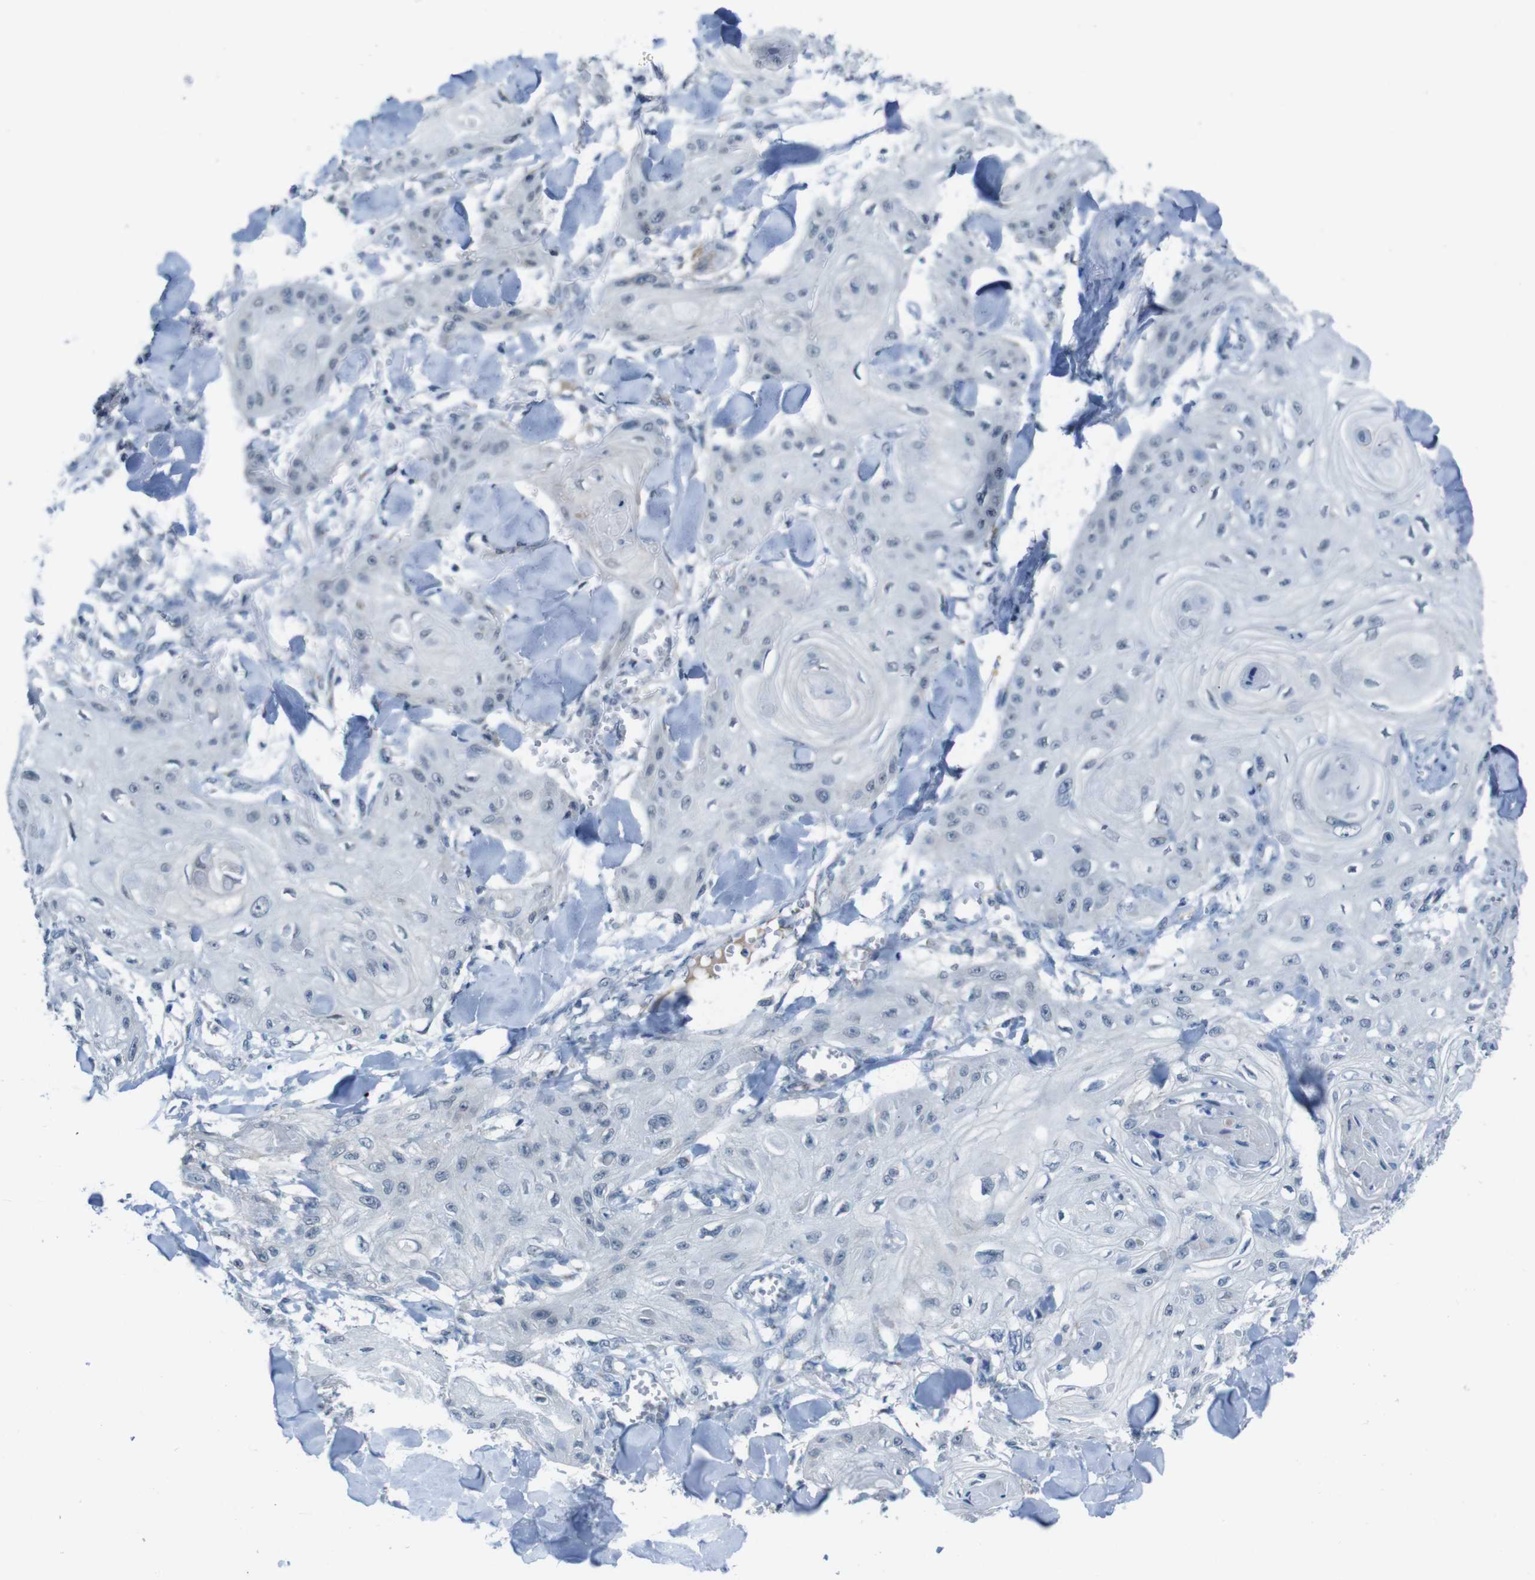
{"staining": {"intensity": "negative", "quantity": "none", "location": "none"}, "tissue": "skin cancer", "cell_type": "Tumor cells", "image_type": "cancer", "snomed": [{"axis": "morphology", "description": "Squamous cell carcinoma, NOS"}, {"axis": "topography", "description": "Skin"}], "caption": "The image demonstrates no significant positivity in tumor cells of skin cancer (squamous cell carcinoma). The staining was performed using DAB to visualize the protein expression in brown, while the nuclei were stained in blue with hematoxylin (Magnification: 20x).", "gene": "CDHR2", "patient": {"sex": "male", "age": 74}}